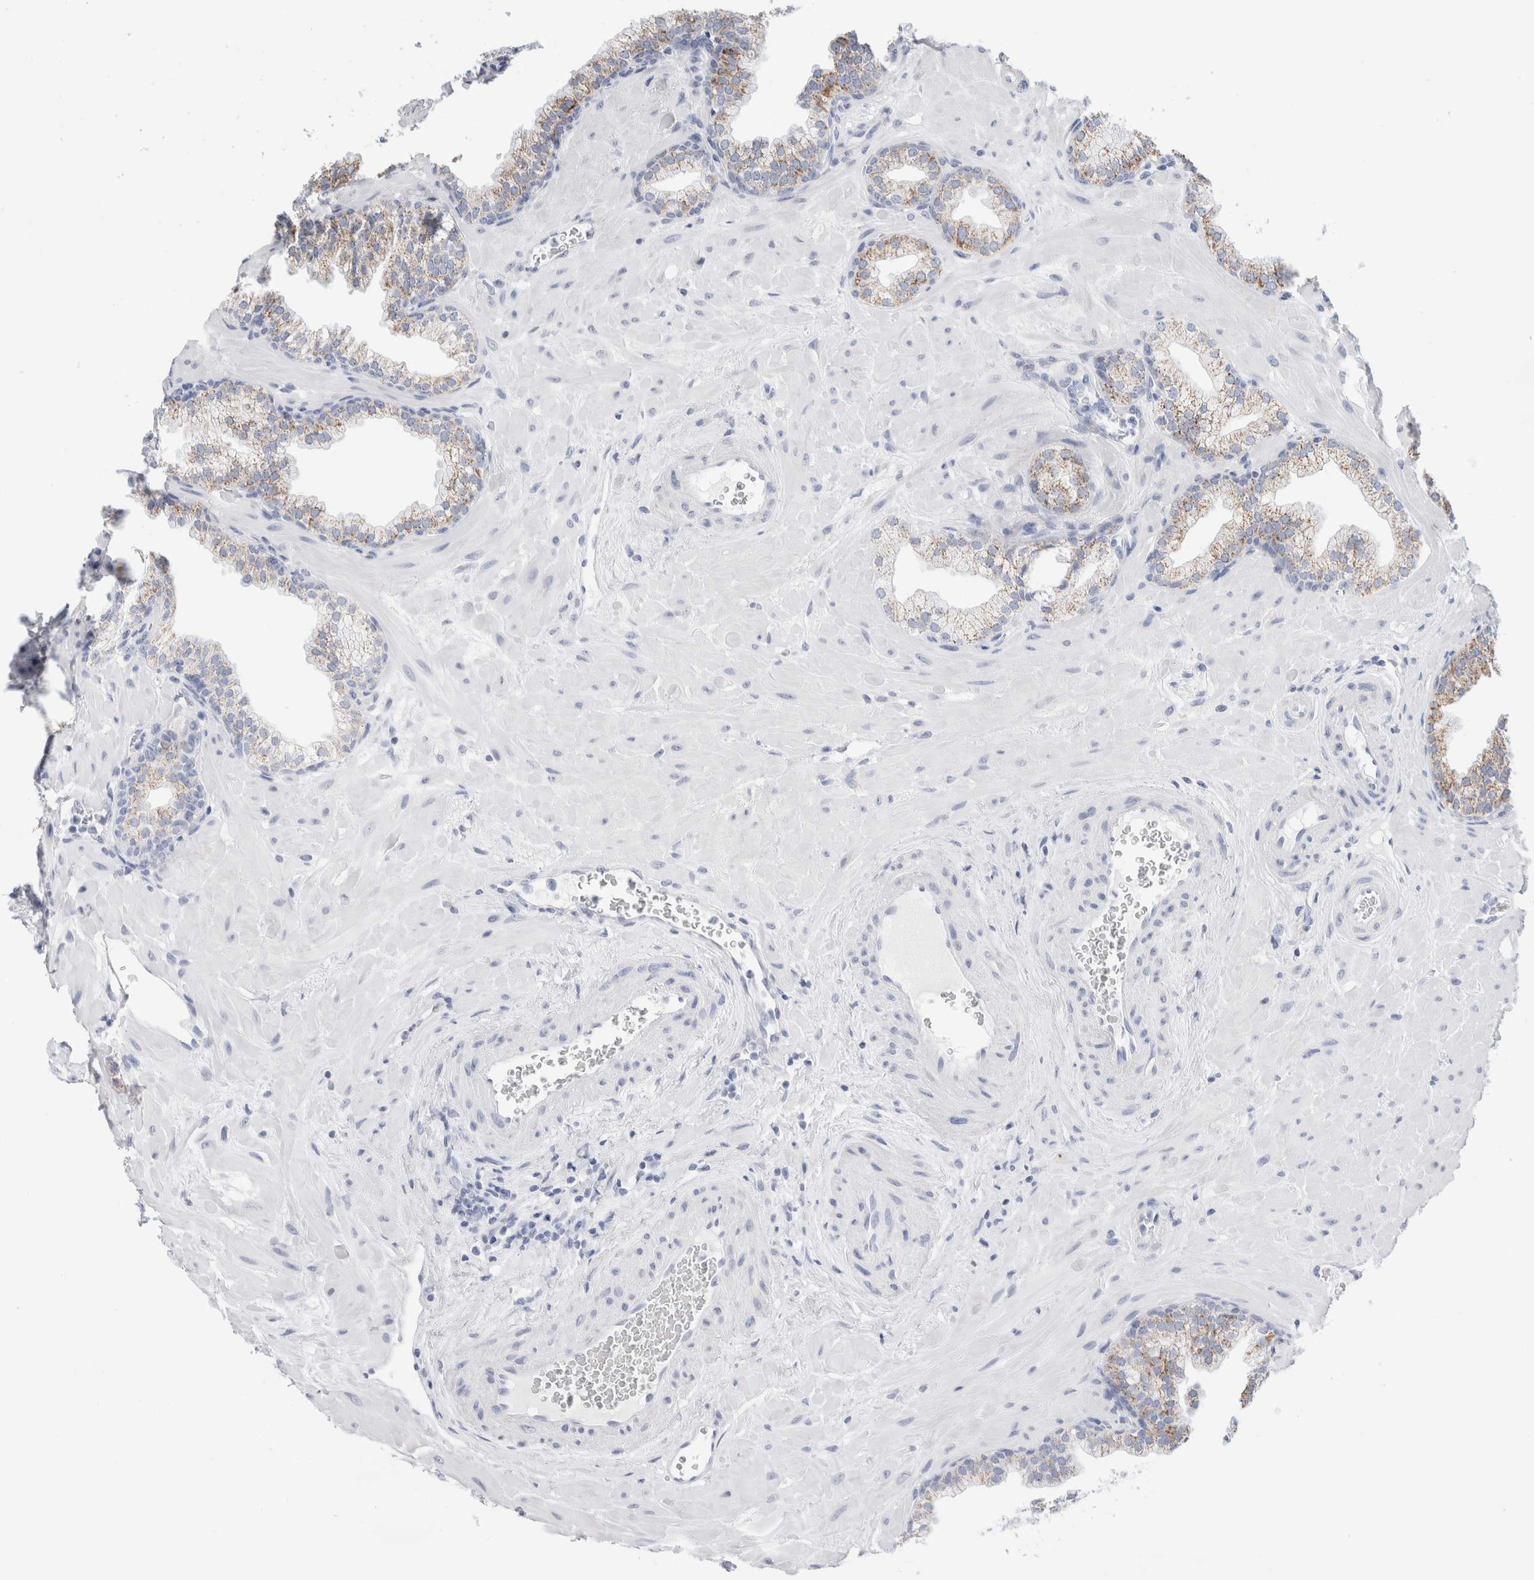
{"staining": {"intensity": "moderate", "quantity": "25%-75%", "location": "cytoplasmic/membranous"}, "tissue": "prostate", "cell_type": "Glandular cells", "image_type": "normal", "snomed": [{"axis": "morphology", "description": "Normal tissue, NOS"}, {"axis": "morphology", "description": "Urothelial carcinoma, Low grade"}, {"axis": "topography", "description": "Urinary bladder"}, {"axis": "topography", "description": "Prostate"}], "caption": "High-magnification brightfield microscopy of unremarkable prostate stained with DAB (3,3'-diaminobenzidine) (brown) and counterstained with hematoxylin (blue). glandular cells exhibit moderate cytoplasmic/membranous expression is identified in approximately25%-75% of cells. (IHC, brightfield microscopy, high magnification).", "gene": "ECHDC2", "patient": {"sex": "male", "age": 60}}